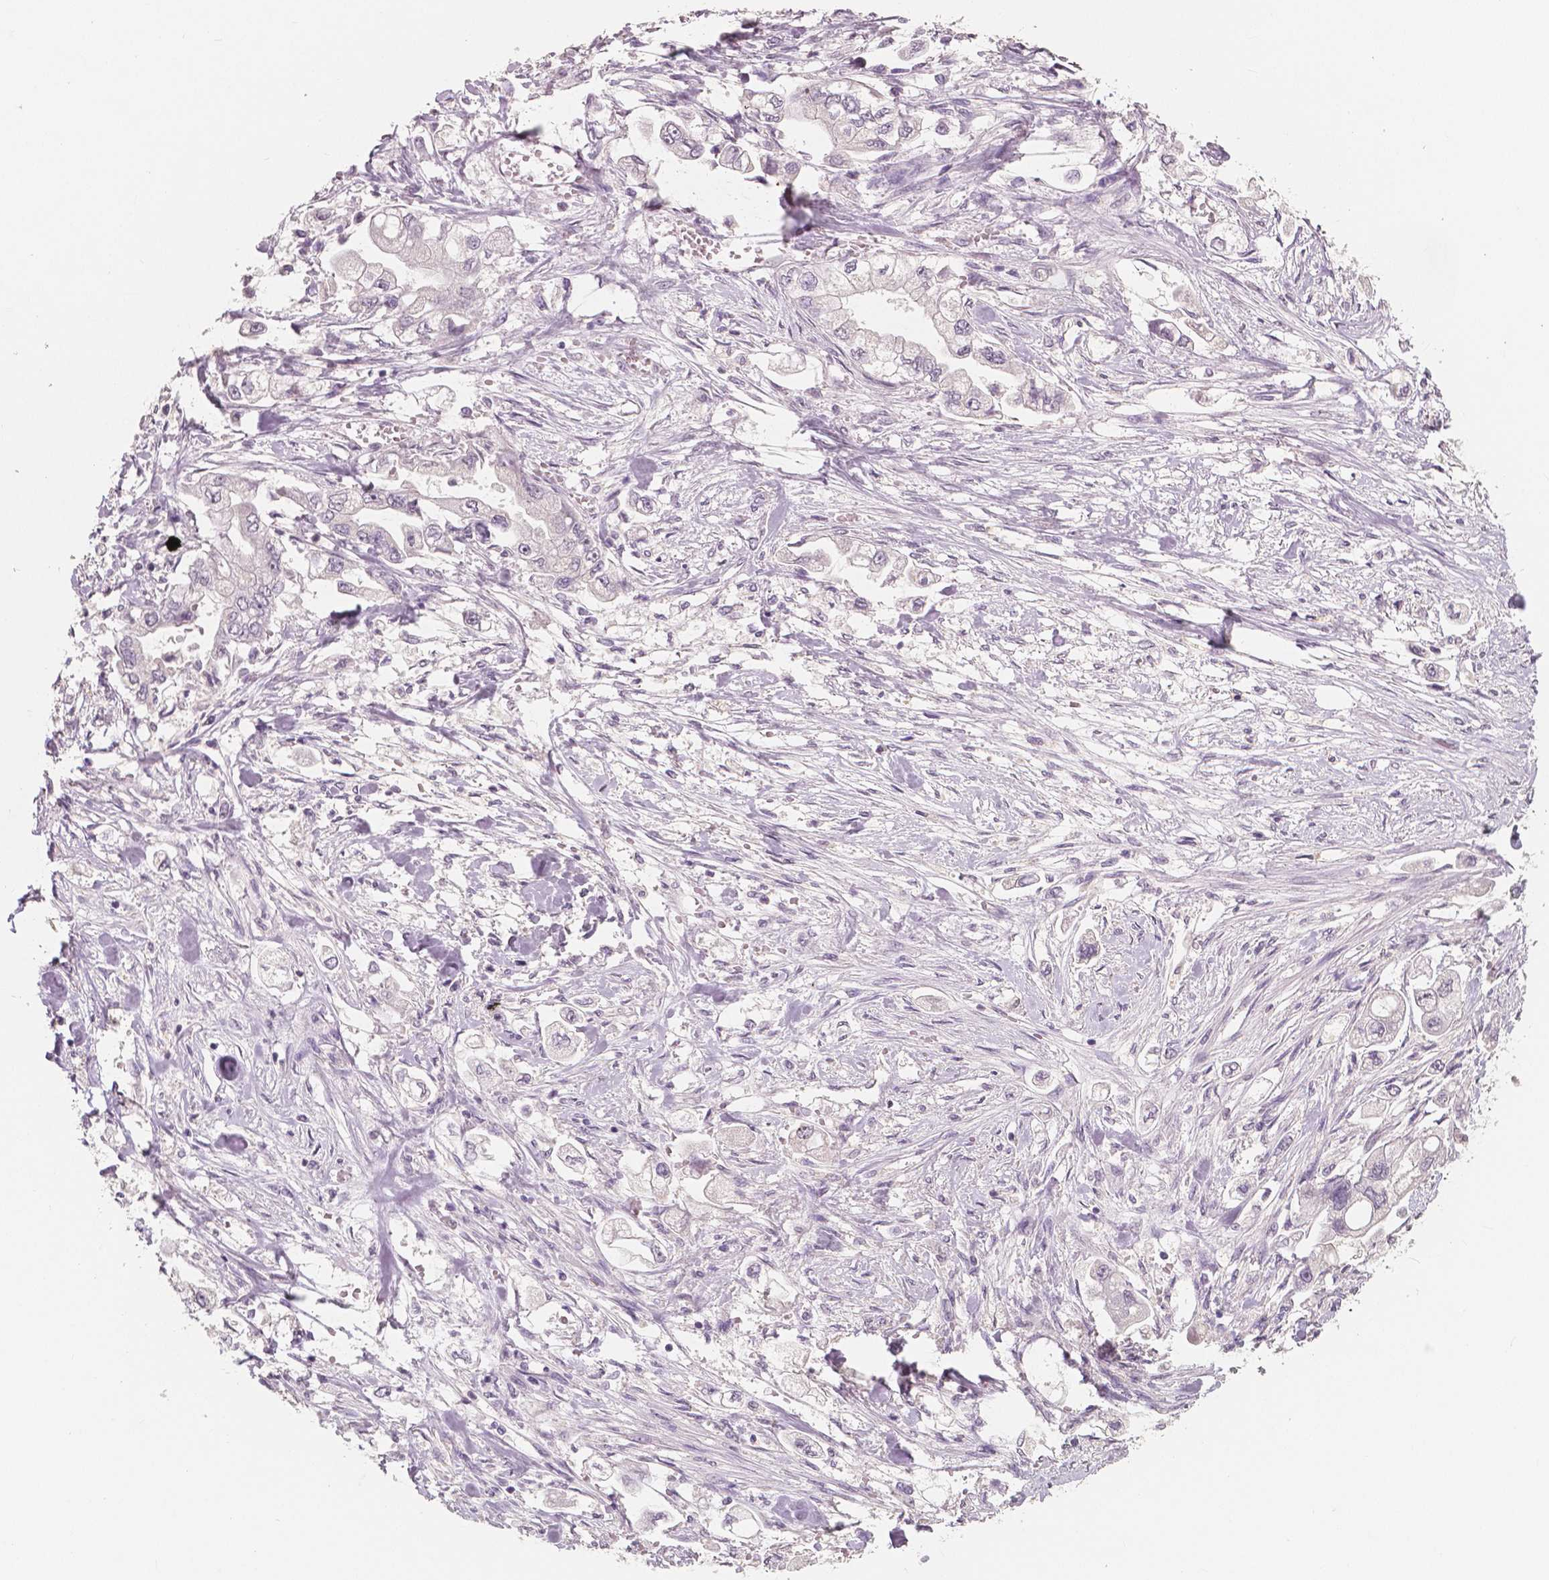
{"staining": {"intensity": "negative", "quantity": "none", "location": "none"}, "tissue": "stomach cancer", "cell_type": "Tumor cells", "image_type": "cancer", "snomed": [{"axis": "morphology", "description": "Adenocarcinoma, NOS"}, {"axis": "topography", "description": "Stomach"}], "caption": "An immunohistochemistry (IHC) image of stomach cancer is shown. There is no staining in tumor cells of stomach cancer.", "gene": "NECAB1", "patient": {"sex": "male", "age": 62}}